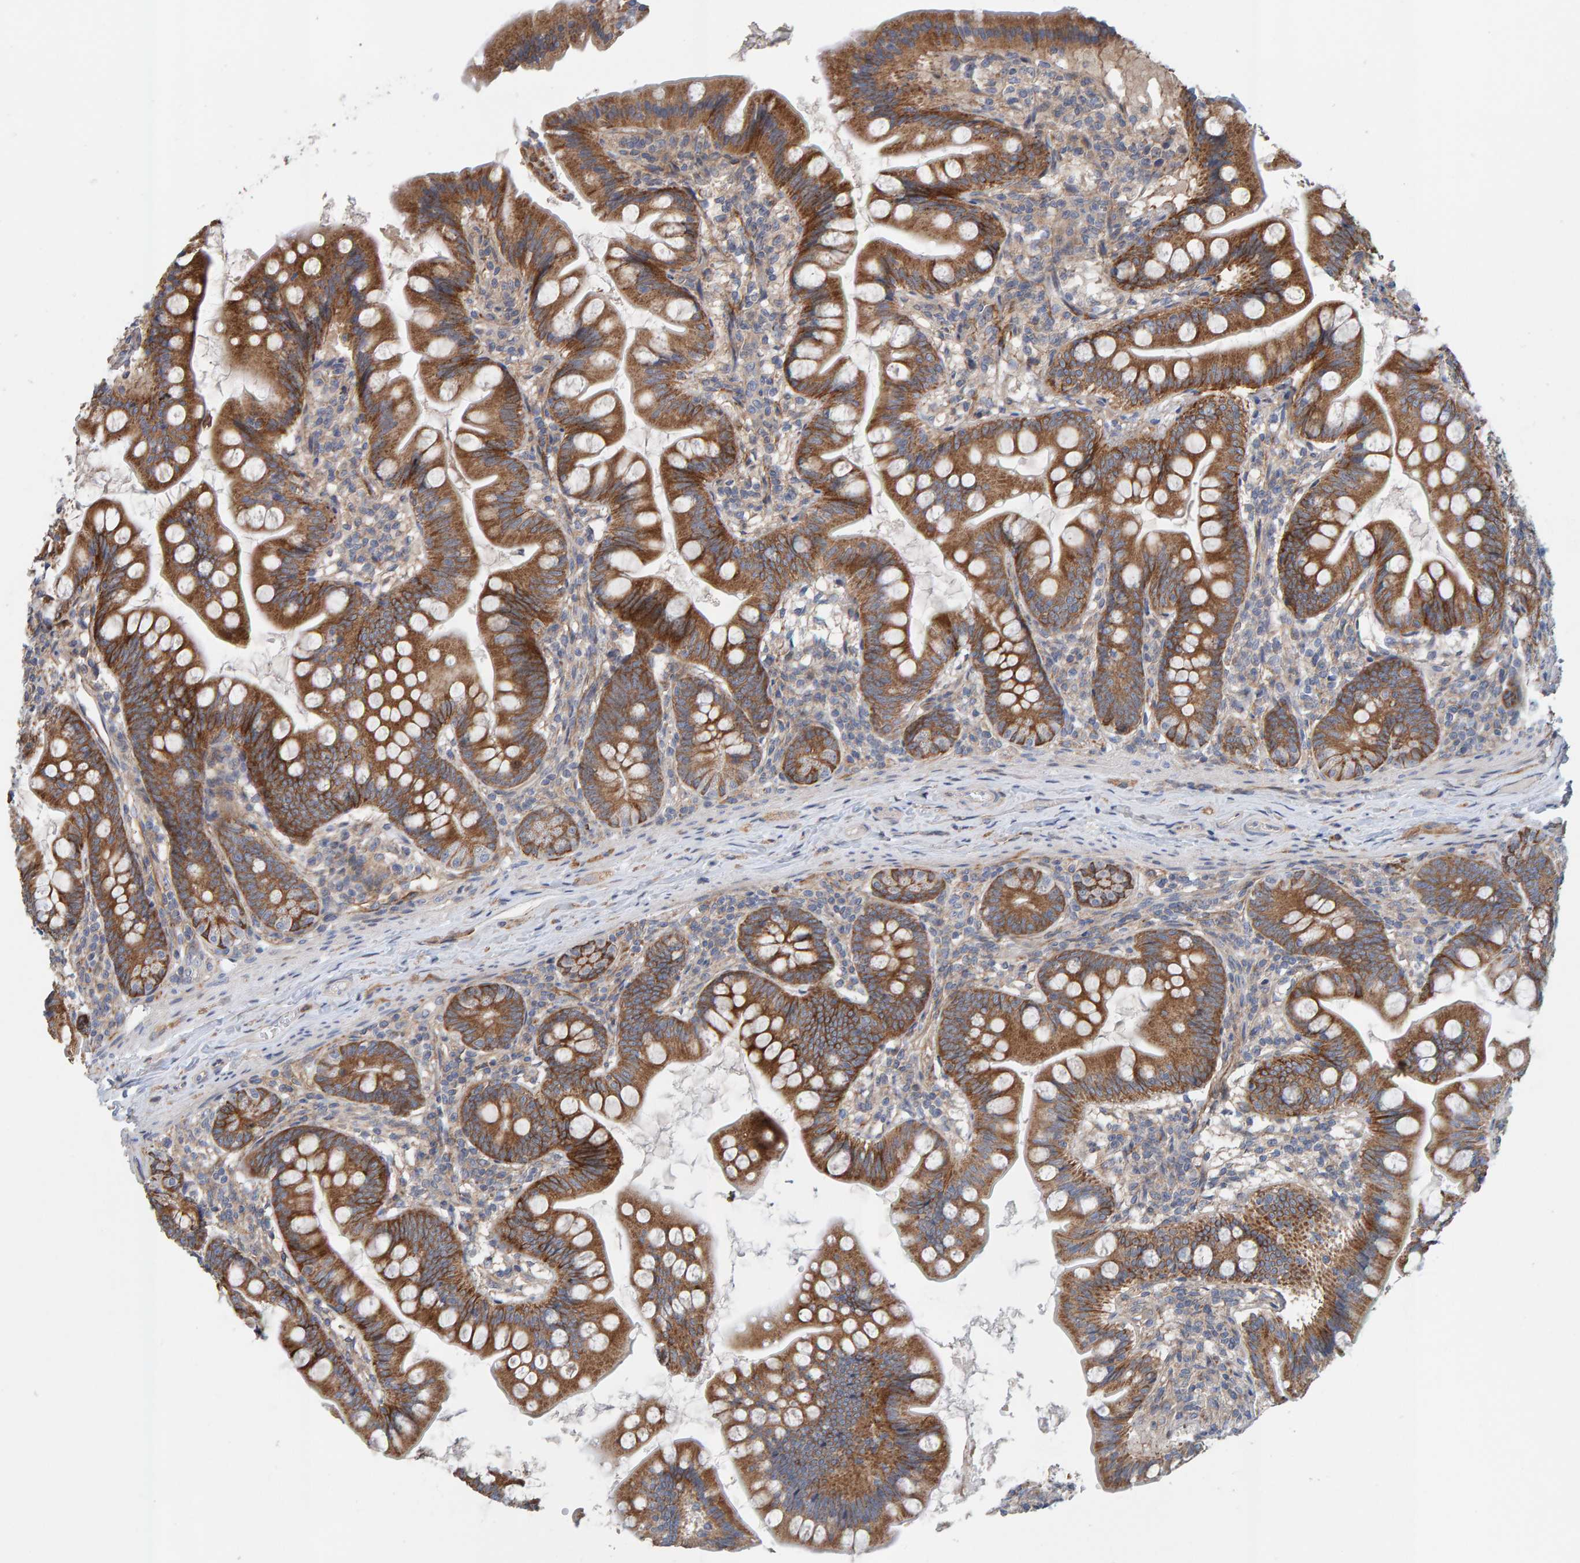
{"staining": {"intensity": "strong", "quantity": ">75%", "location": "cytoplasmic/membranous"}, "tissue": "small intestine", "cell_type": "Glandular cells", "image_type": "normal", "snomed": [{"axis": "morphology", "description": "Normal tissue, NOS"}, {"axis": "topography", "description": "Small intestine"}], "caption": "IHC (DAB) staining of unremarkable human small intestine exhibits strong cytoplasmic/membranous protein expression in about >75% of glandular cells. (DAB IHC with brightfield microscopy, high magnification).", "gene": "RGP1", "patient": {"sex": "male", "age": 7}}